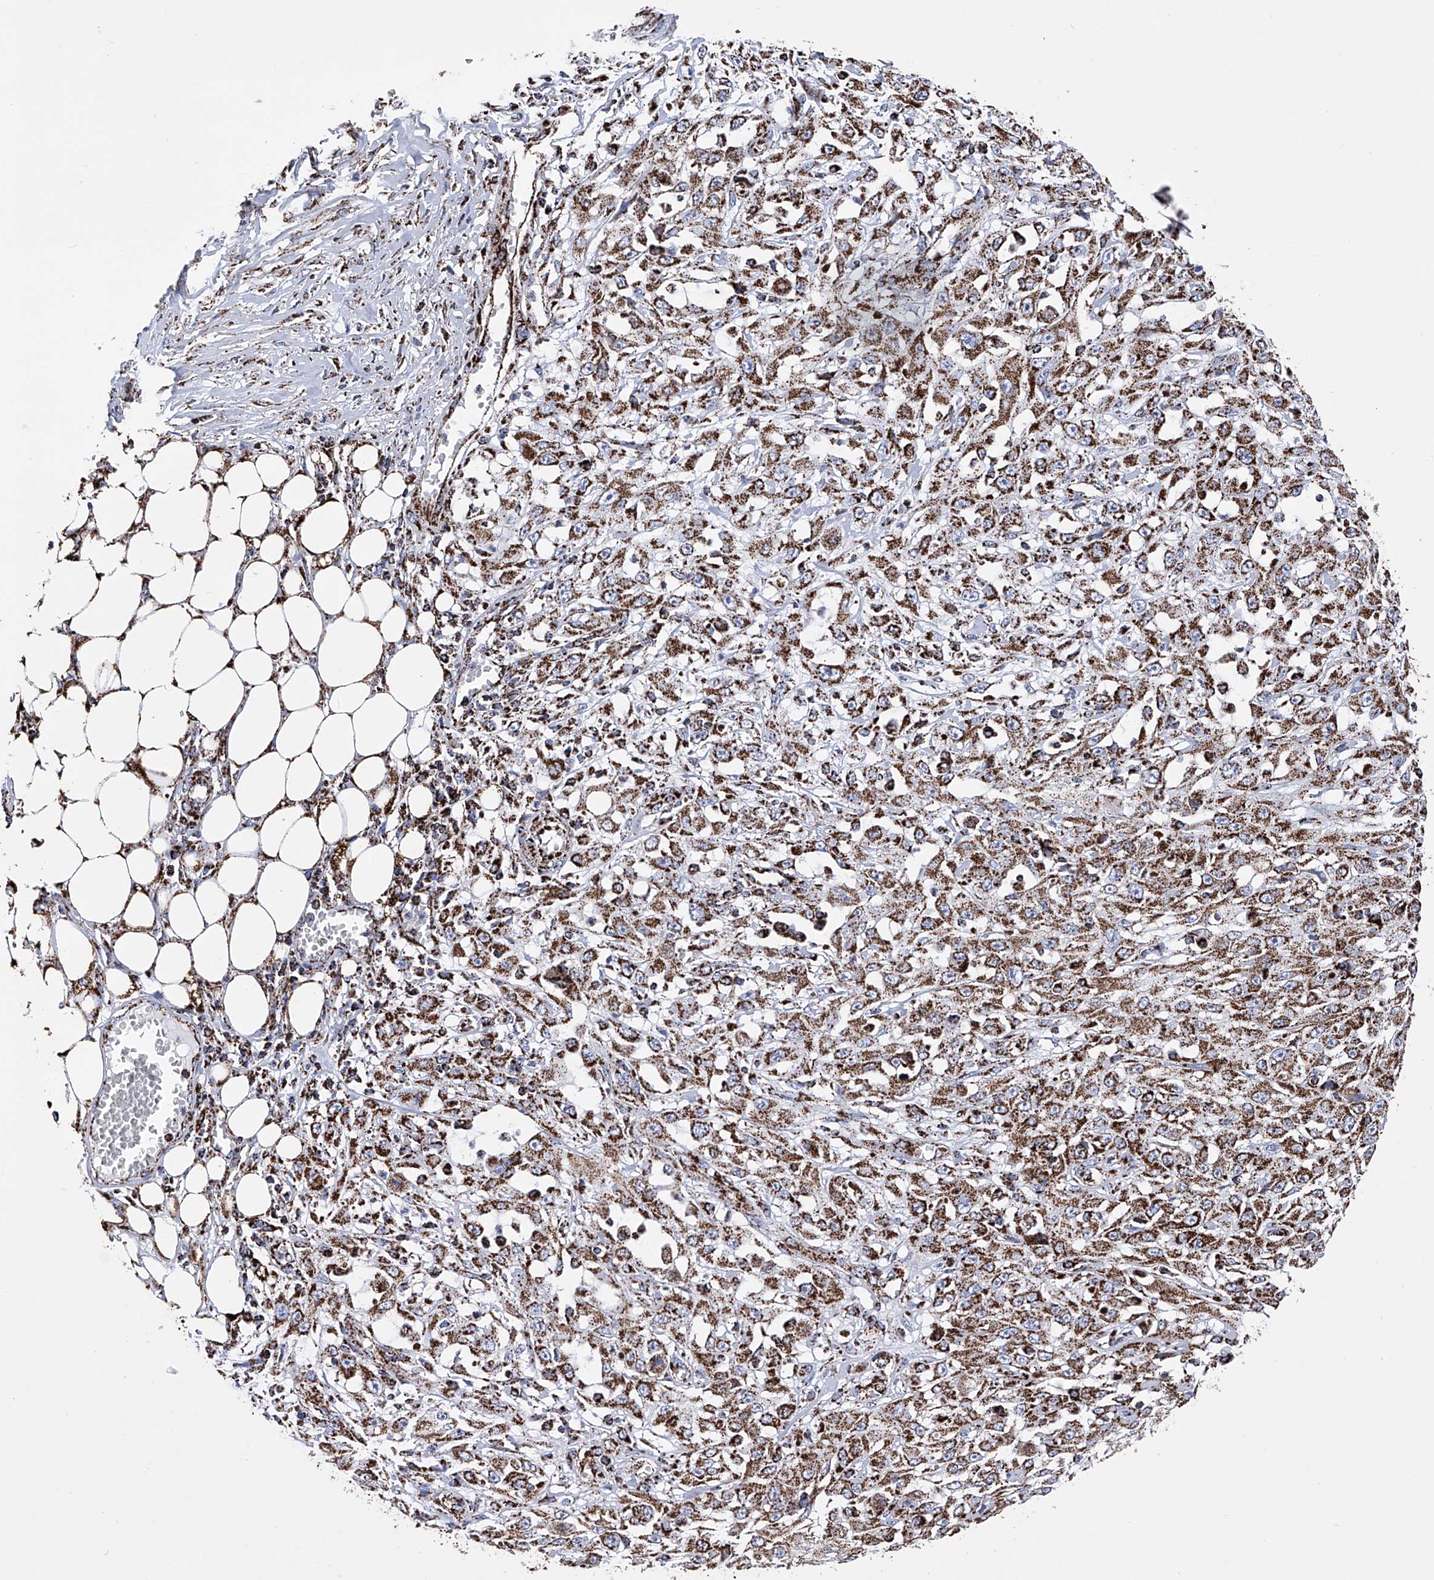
{"staining": {"intensity": "strong", "quantity": ">75%", "location": "cytoplasmic/membranous"}, "tissue": "skin cancer", "cell_type": "Tumor cells", "image_type": "cancer", "snomed": [{"axis": "morphology", "description": "Squamous cell carcinoma, NOS"}, {"axis": "morphology", "description": "Squamous cell carcinoma, metastatic, NOS"}, {"axis": "topography", "description": "Skin"}, {"axis": "topography", "description": "Lymph node"}], "caption": "Metastatic squamous cell carcinoma (skin) stained for a protein shows strong cytoplasmic/membranous positivity in tumor cells. (DAB IHC with brightfield microscopy, high magnification).", "gene": "ATP5PF", "patient": {"sex": "male", "age": 75}}